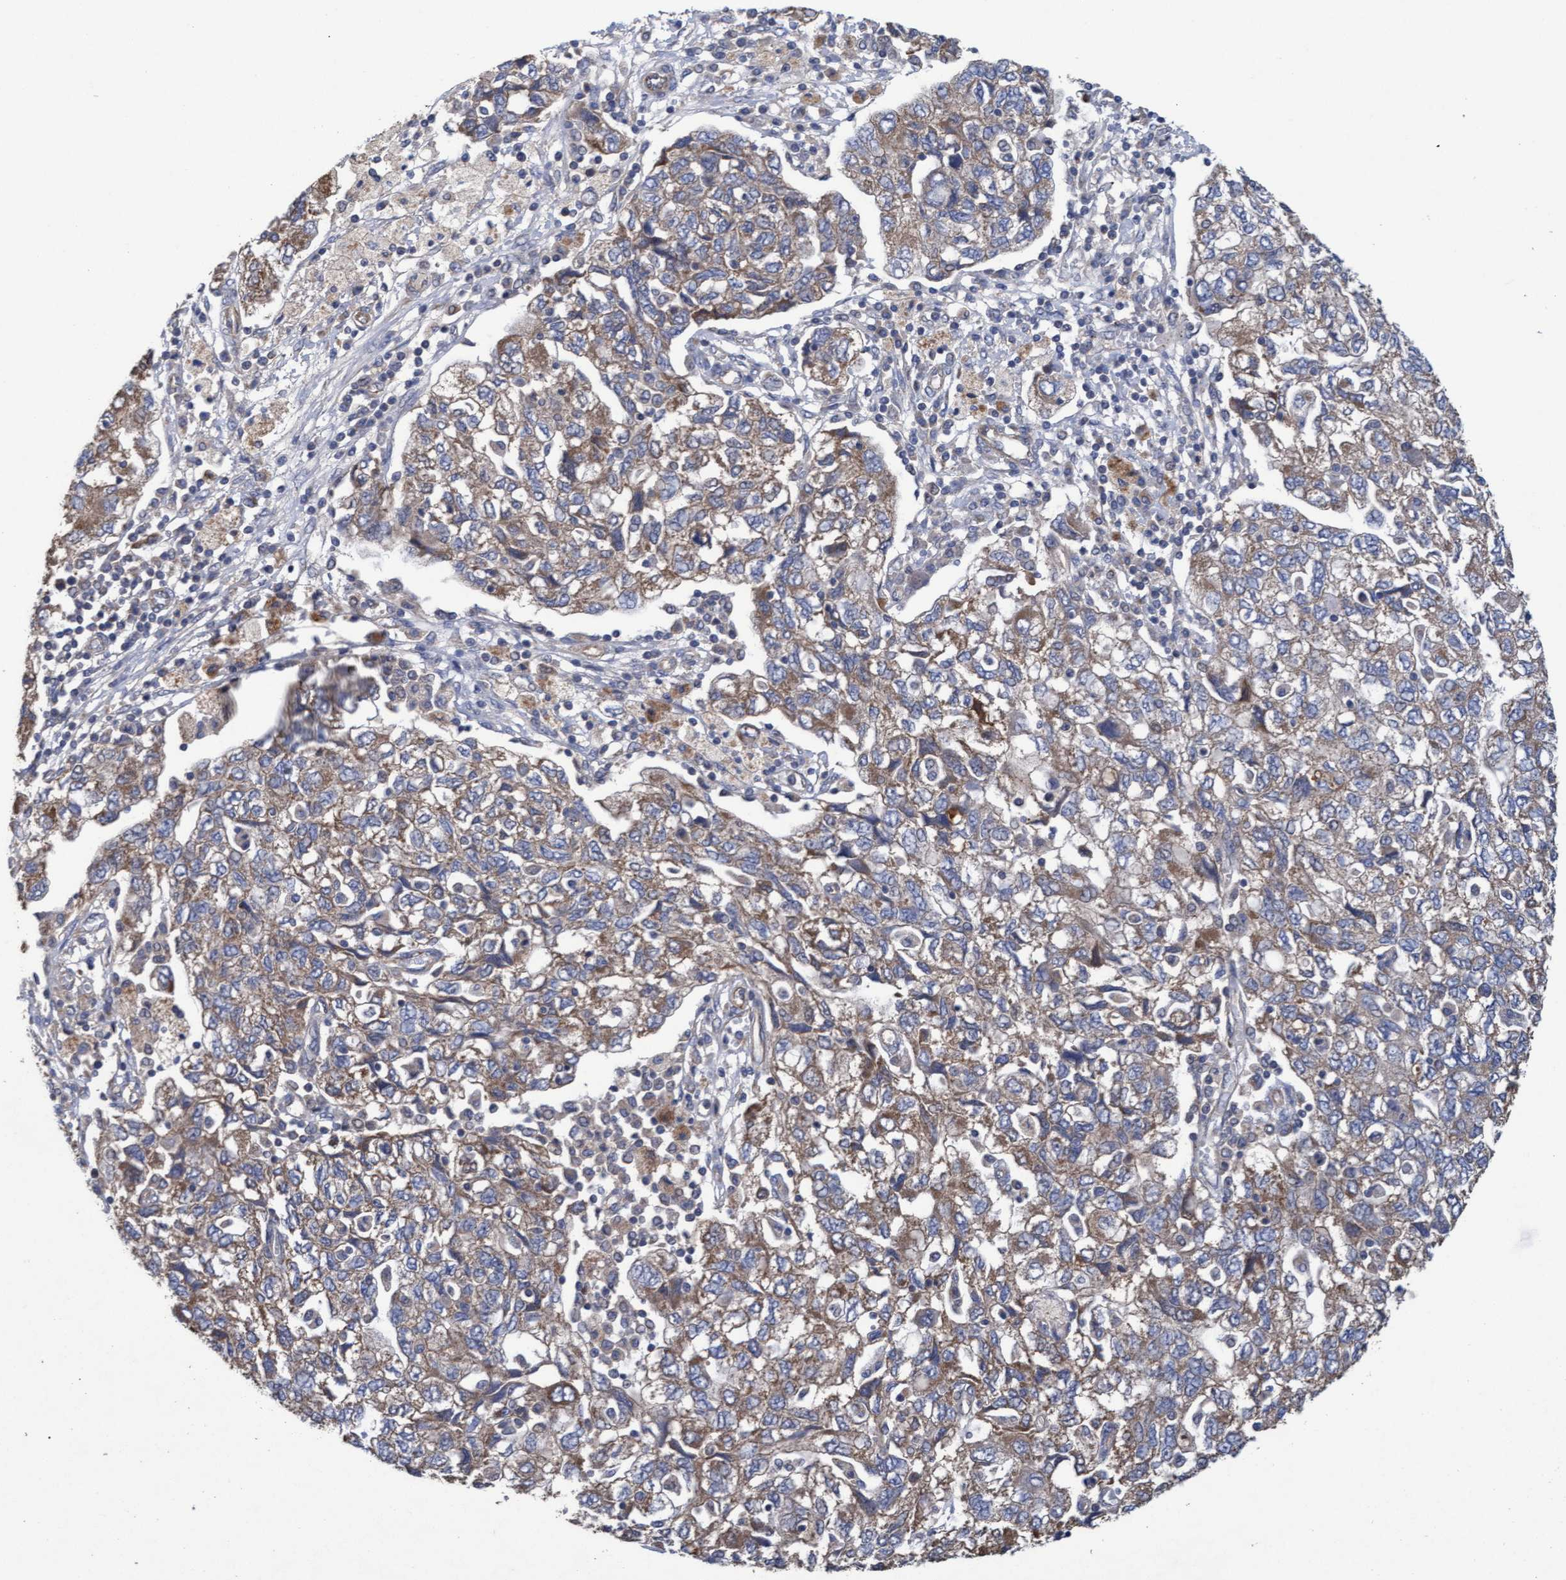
{"staining": {"intensity": "weak", "quantity": ">75%", "location": "cytoplasmic/membranous"}, "tissue": "ovarian cancer", "cell_type": "Tumor cells", "image_type": "cancer", "snomed": [{"axis": "morphology", "description": "Carcinoma, NOS"}, {"axis": "morphology", "description": "Cystadenocarcinoma, serous, NOS"}, {"axis": "topography", "description": "Ovary"}], "caption": "Ovarian carcinoma was stained to show a protein in brown. There is low levels of weak cytoplasmic/membranous staining in approximately >75% of tumor cells. Nuclei are stained in blue.", "gene": "MRPL38", "patient": {"sex": "female", "age": 69}}